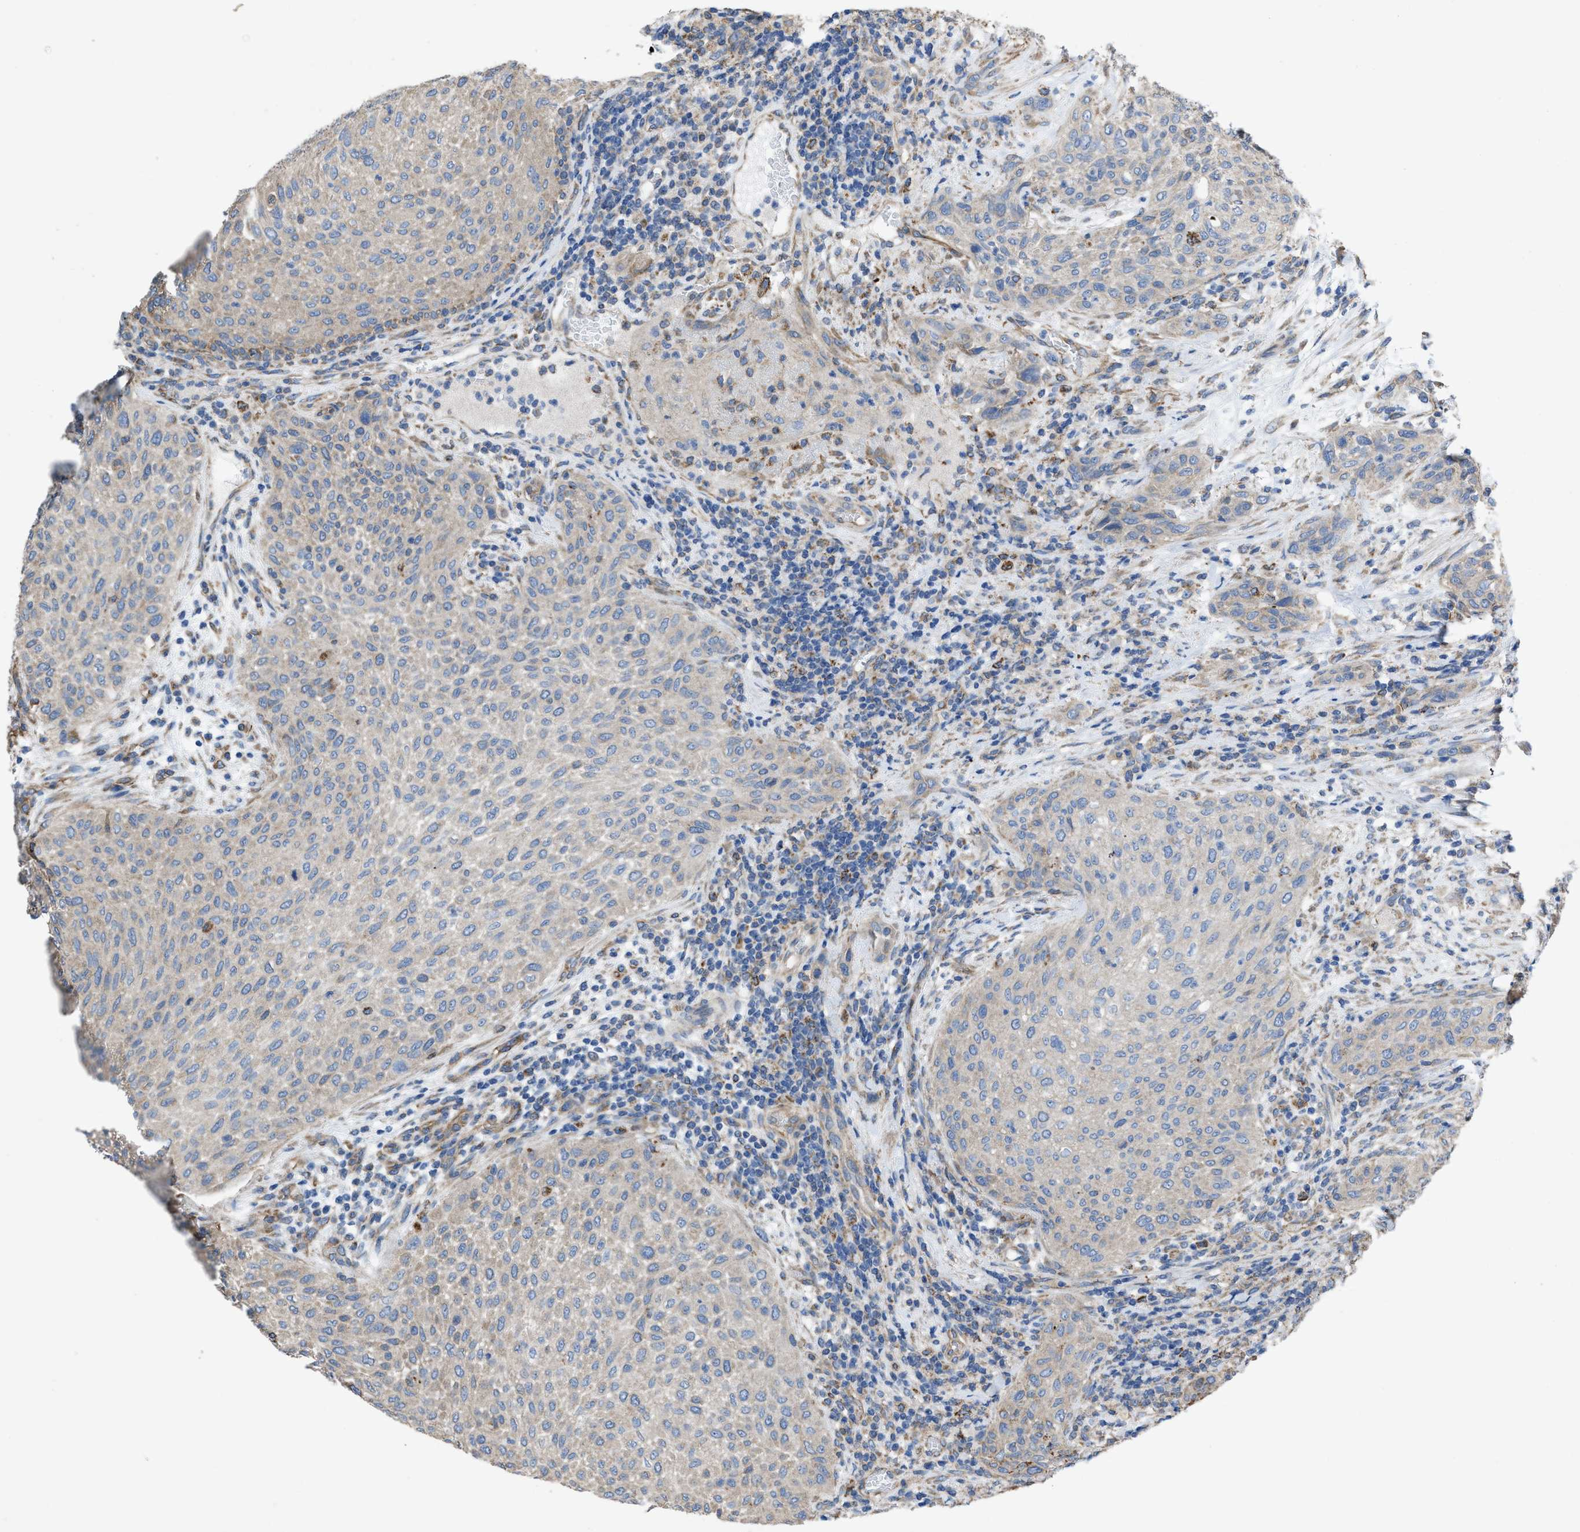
{"staining": {"intensity": "weak", "quantity": "25%-75%", "location": "cytoplasmic/membranous"}, "tissue": "urothelial cancer", "cell_type": "Tumor cells", "image_type": "cancer", "snomed": [{"axis": "morphology", "description": "Urothelial carcinoma, Low grade"}, {"axis": "morphology", "description": "Urothelial carcinoma, High grade"}, {"axis": "topography", "description": "Urinary bladder"}], "caption": "Protein analysis of urothelial carcinoma (high-grade) tissue demonstrates weak cytoplasmic/membranous staining in approximately 25%-75% of tumor cells.", "gene": "DOLPP1", "patient": {"sex": "male", "age": 35}}